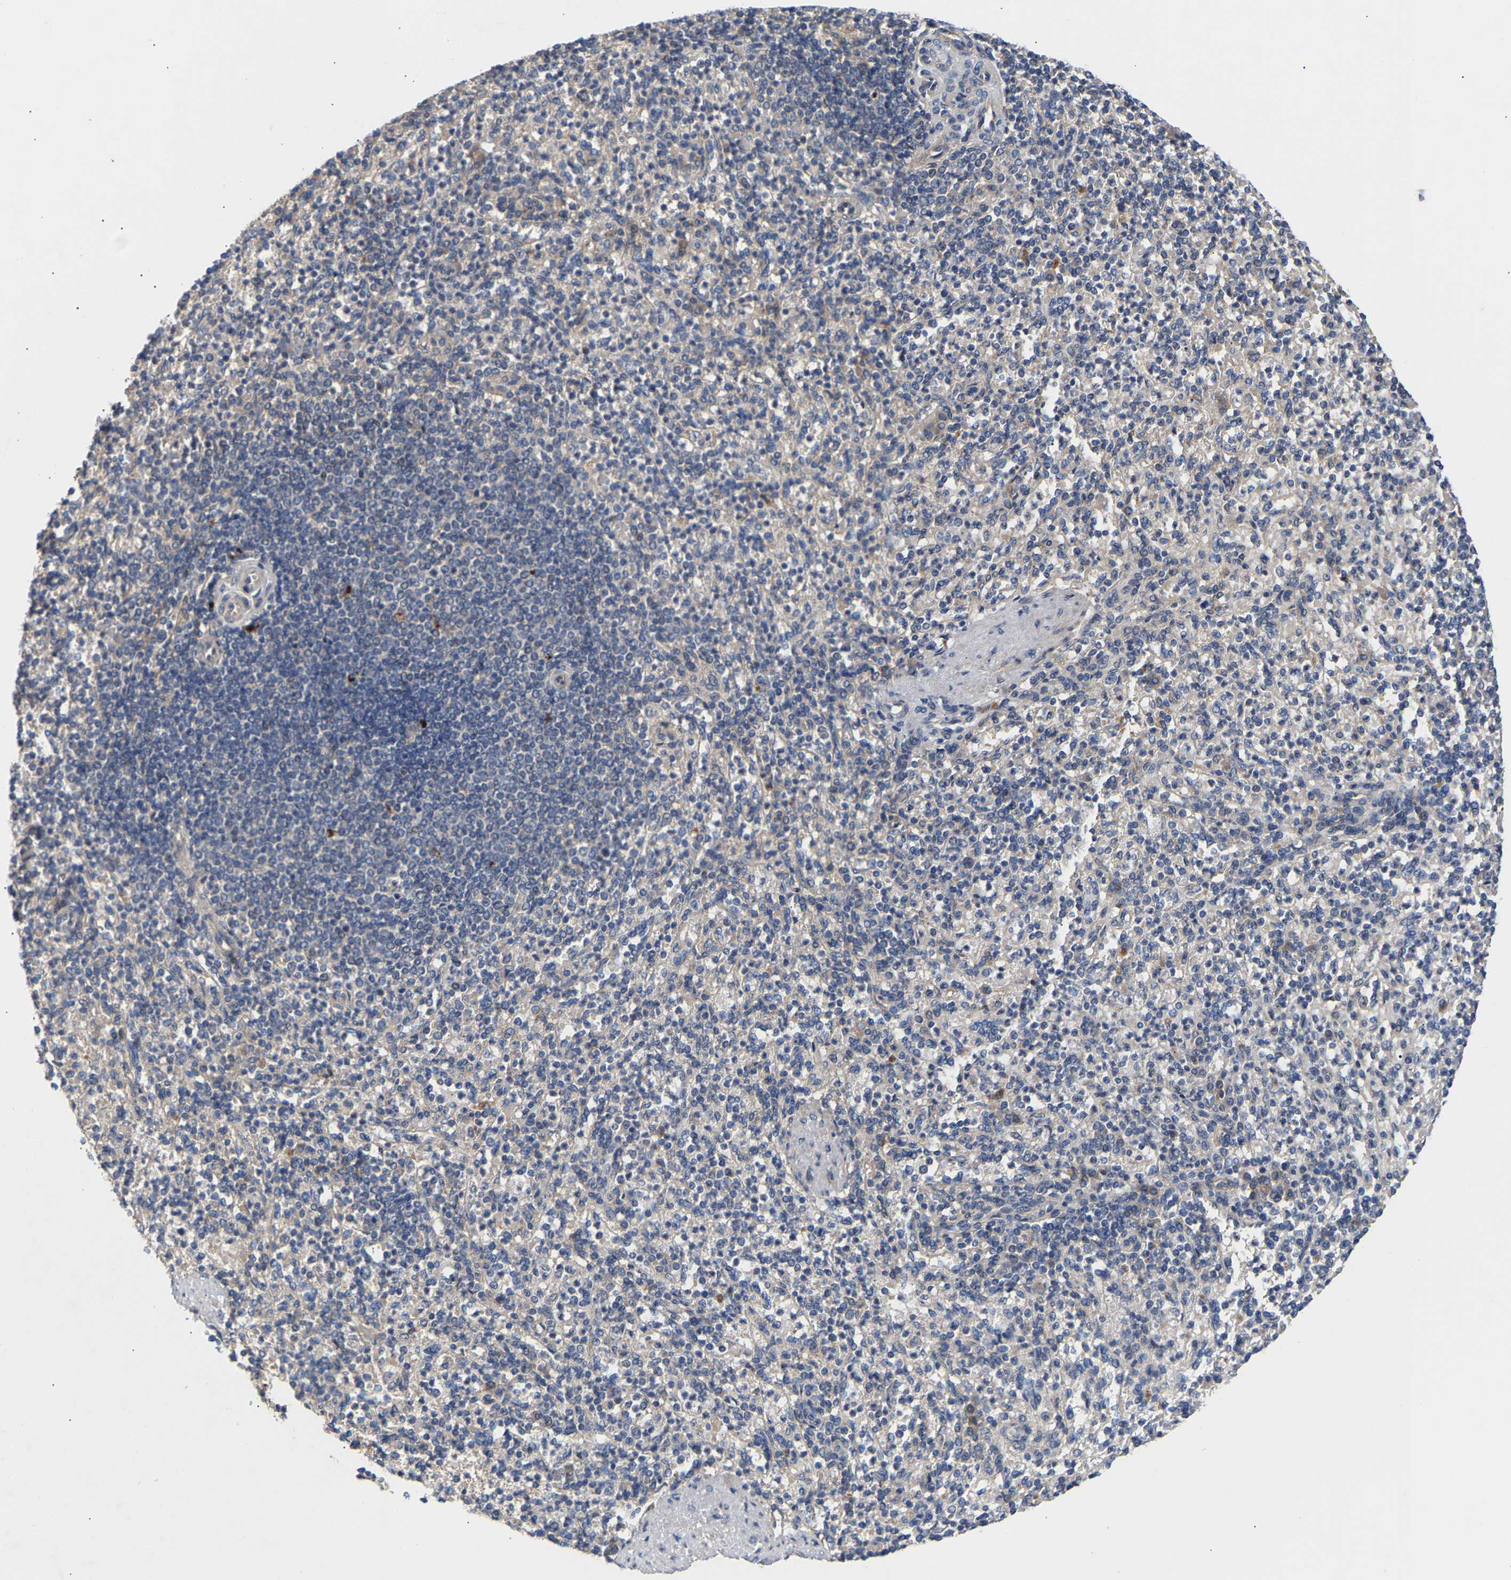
{"staining": {"intensity": "weak", "quantity": "<25%", "location": "cytoplasmic/membranous"}, "tissue": "spleen", "cell_type": "Cells in red pulp", "image_type": "normal", "snomed": [{"axis": "morphology", "description": "Normal tissue, NOS"}, {"axis": "topography", "description": "Spleen"}], "caption": "This is a histopathology image of immunohistochemistry (IHC) staining of benign spleen, which shows no positivity in cells in red pulp. (Brightfield microscopy of DAB (3,3'-diaminobenzidine) immunohistochemistry at high magnification).", "gene": "KASH5", "patient": {"sex": "female", "age": 74}}